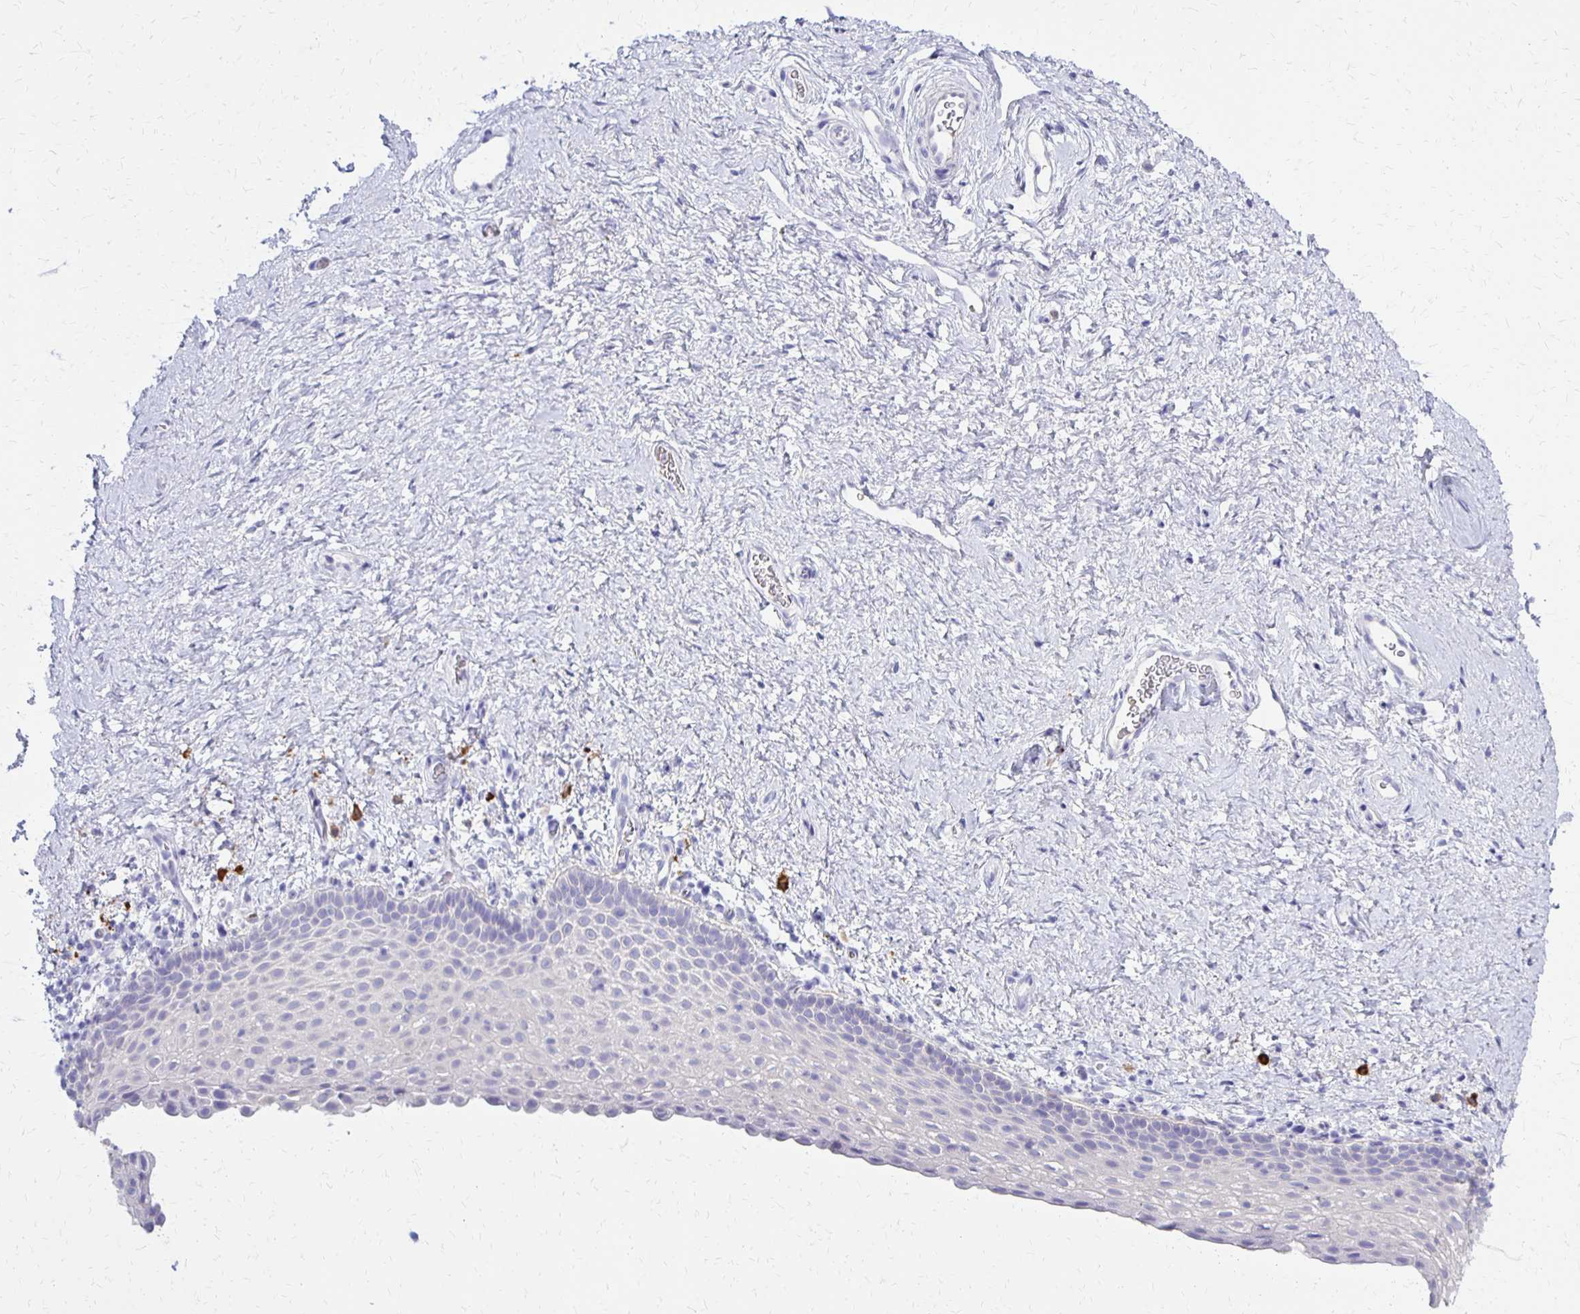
{"staining": {"intensity": "weak", "quantity": "<25%", "location": "cytoplasmic/membranous"}, "tissue": "vagina", "cell_type": "Squamous epithelial cells", "image_type": "normal", "snomed": [{"axis": "morphology", "description": "Normal tissue, NOS"}, {"axis": "topography", "description": "Vagina"}], "caption": "IHC of normal human vagina demonstrates no staining in squamous epithelial cells. The staining was performed using DAB to visualize the protein expression in brown, while the nuclei were stained in blue with hematoxylin (Magnification: 20x).", "gene": "FNTB", "patient": {"sex": "female", "age": 61}}